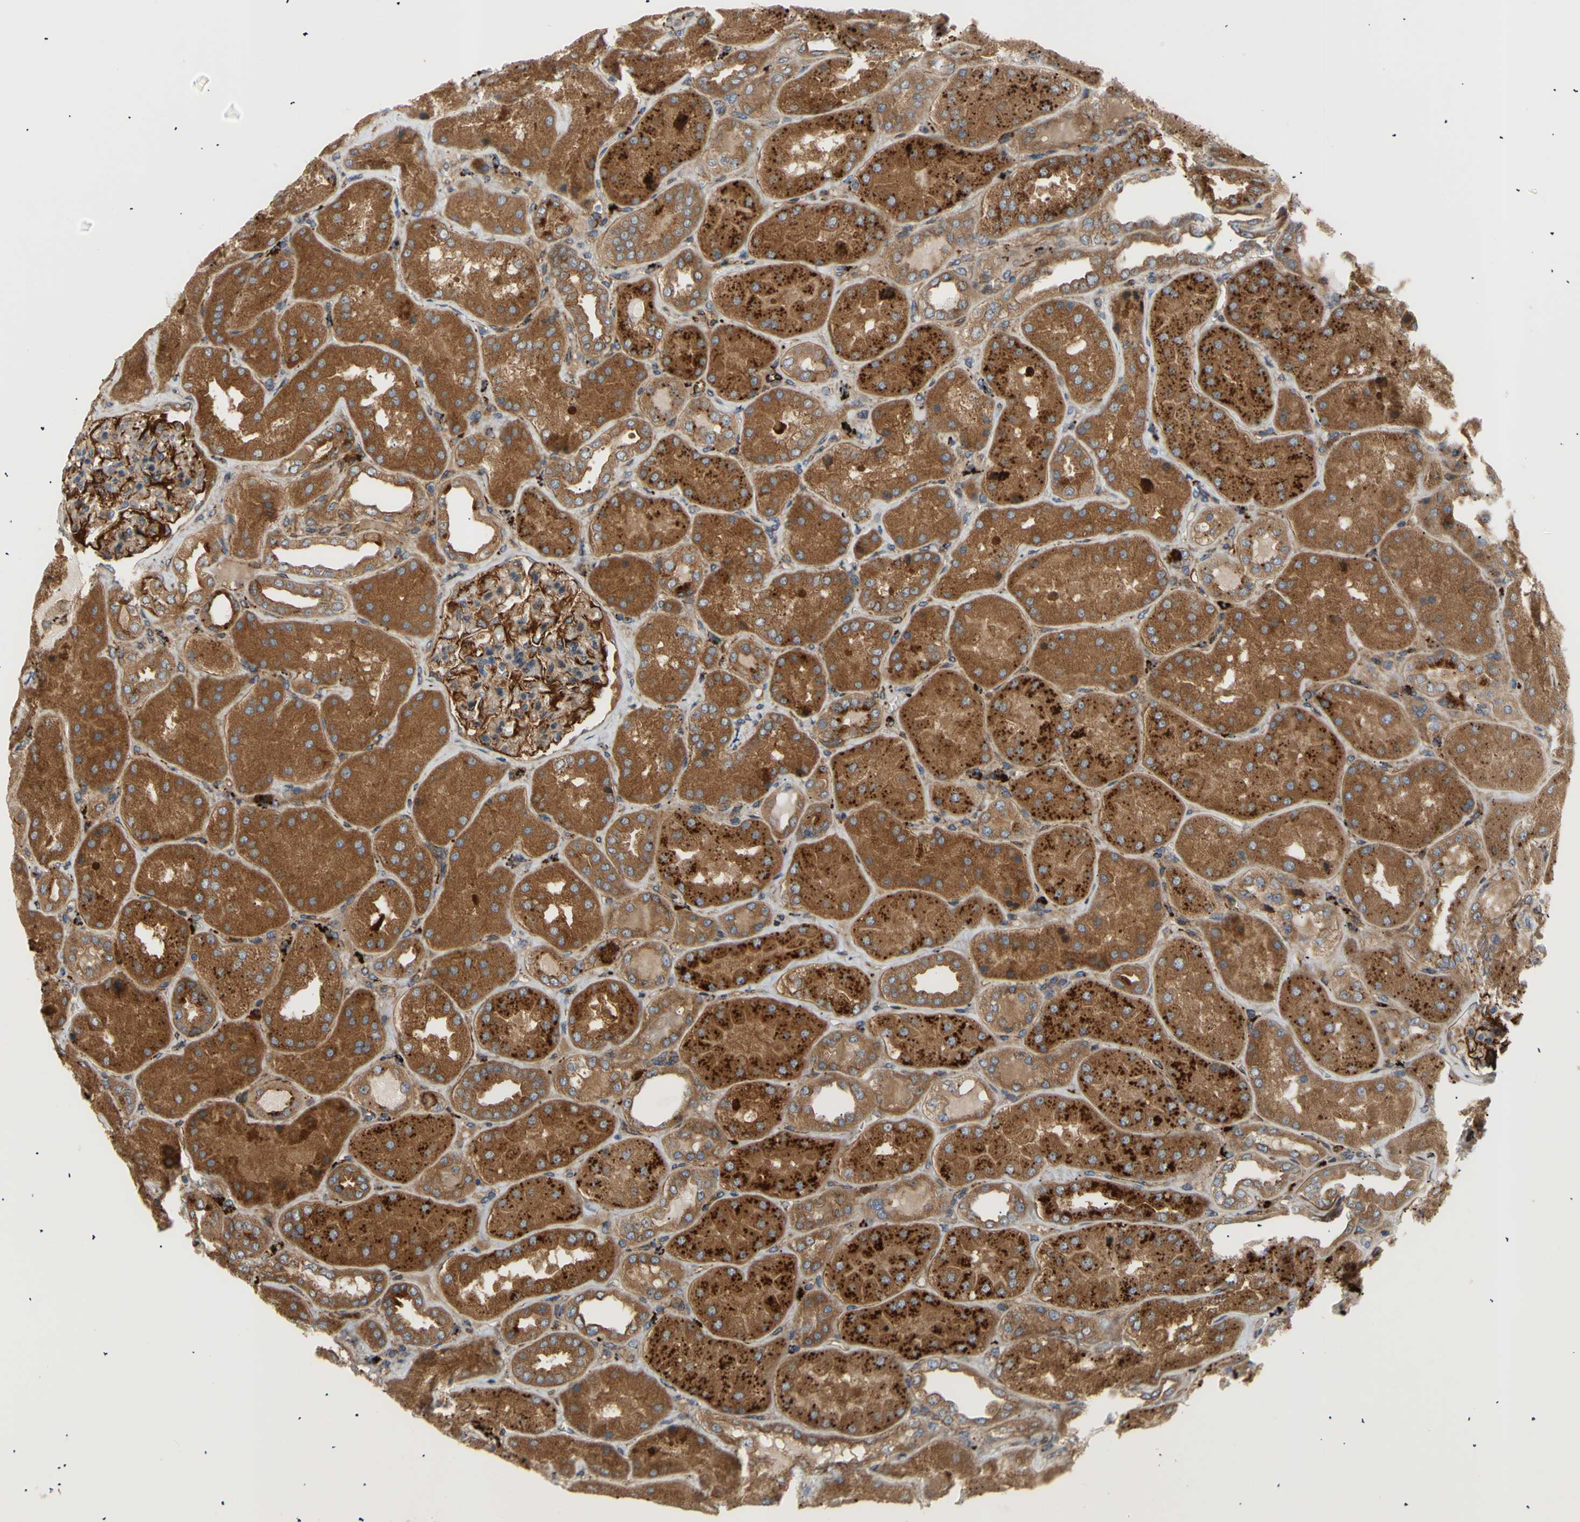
{"staining": {"intensity": "strong", "quantity": "25%-75%", "location": "cytoplasmic/membranous"}, "tissue": "kidney", "cell_type": "Cells in glomeruli", "image_type": "normal", "snomed": [{"axis": "morphology", "description": "Normal tissue, NOS"}, {"axis": "topography", "description": "Kidney"}], "caption": "High-power microscopy captured an IHC image of normal kidney, revealing strong cytoplasmic/membranous staining in approximately 25%-75% of cells in glomeruli. Immunohistochemistry stains the protein in brown and the nuclei are stained blue.", "gene": "TUBG2", "patient": {"sex": "female", "age": 56}}